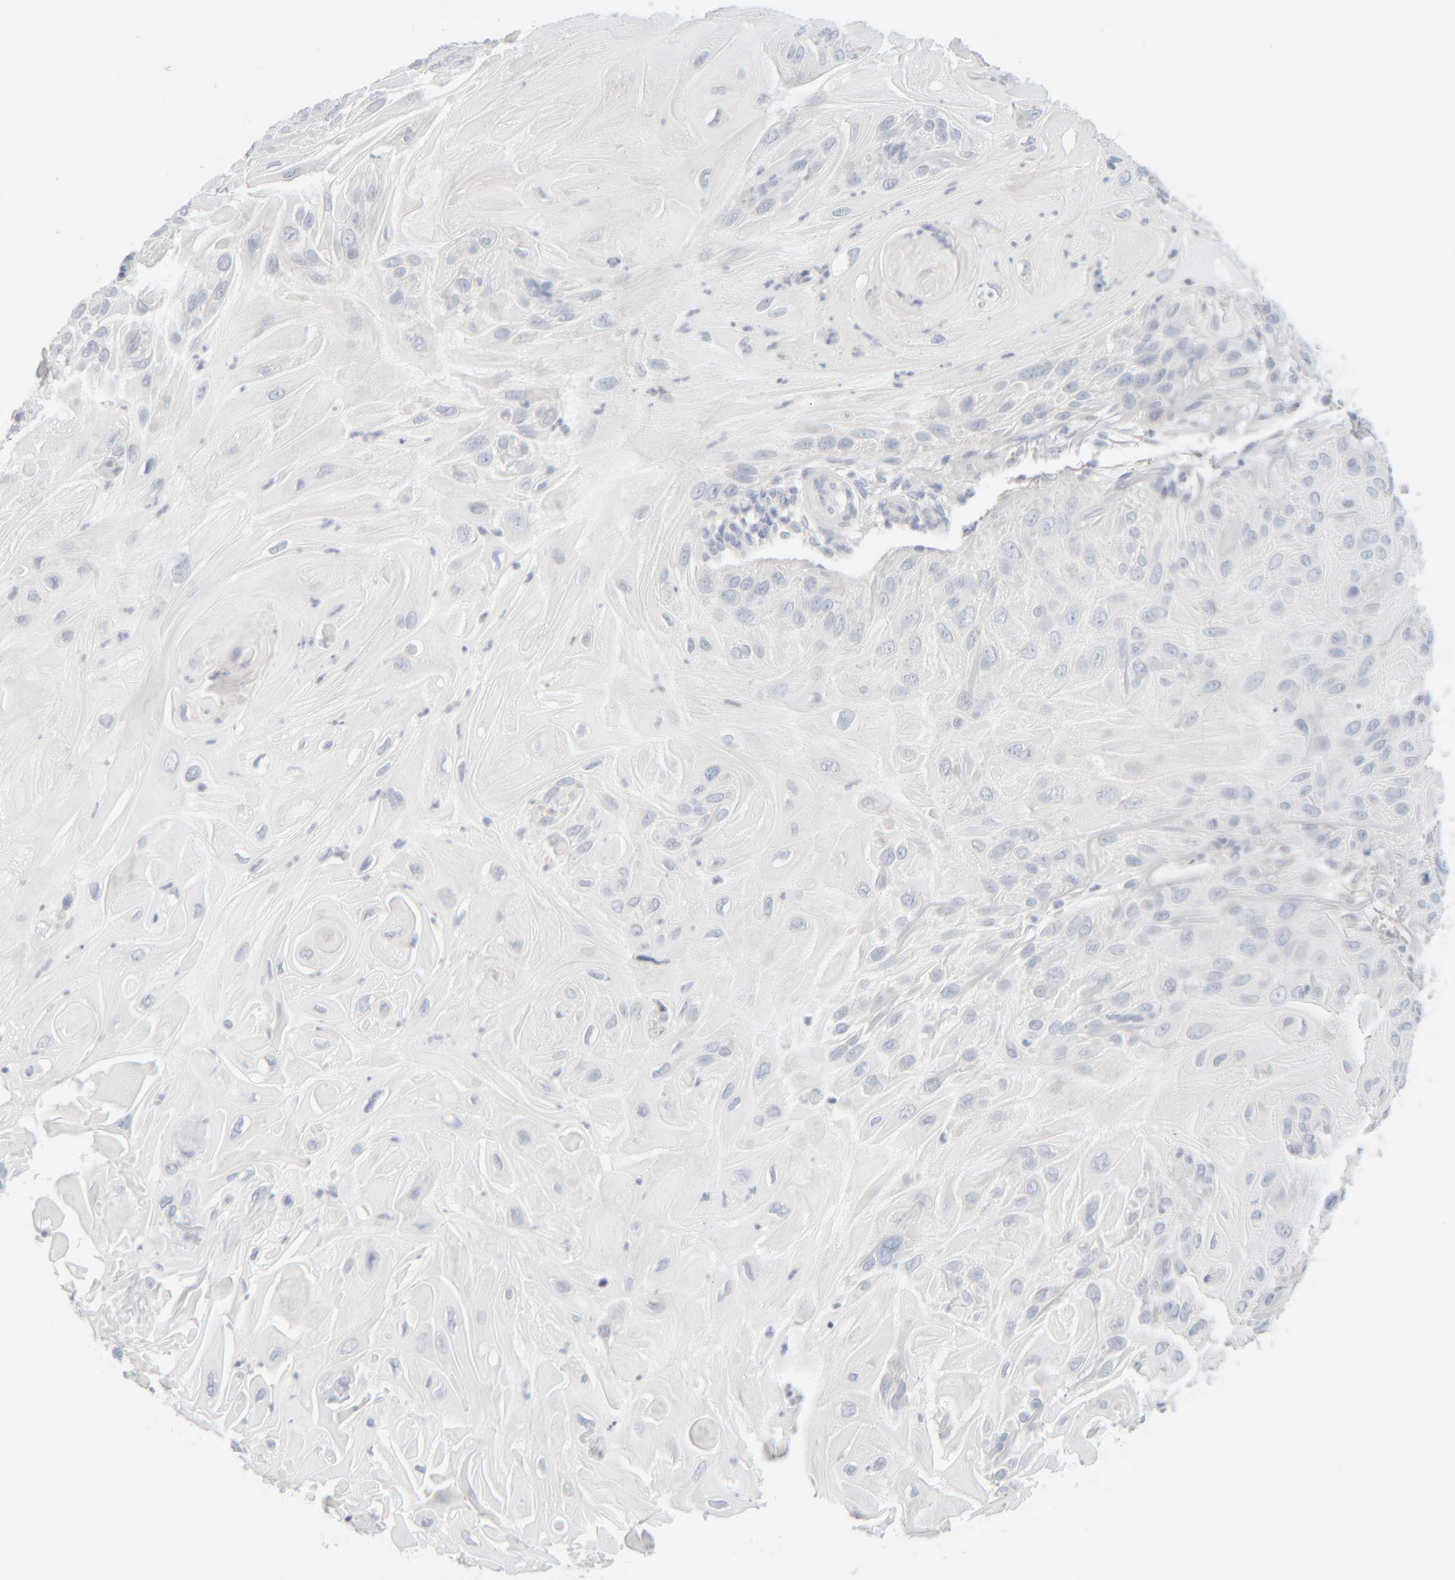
{"staining": {"intensity": "negative", "quantity": "none", "location": "none"}, "tissue": "skin cancer", "cell_type": "Tumor cells", "image_type": "cancer", "snomed": [{"axis": "morphology", "description": "Squamous cell carcinoma, NOS"}, {"axis": "topography", "description": "Skin"}], "caption": "An image of human skin cancer (squamous cell carcinoma) is negative for staining in tumor cells.", "gene": "RIDA", "patient": {"sex": "female", "age": 77}}